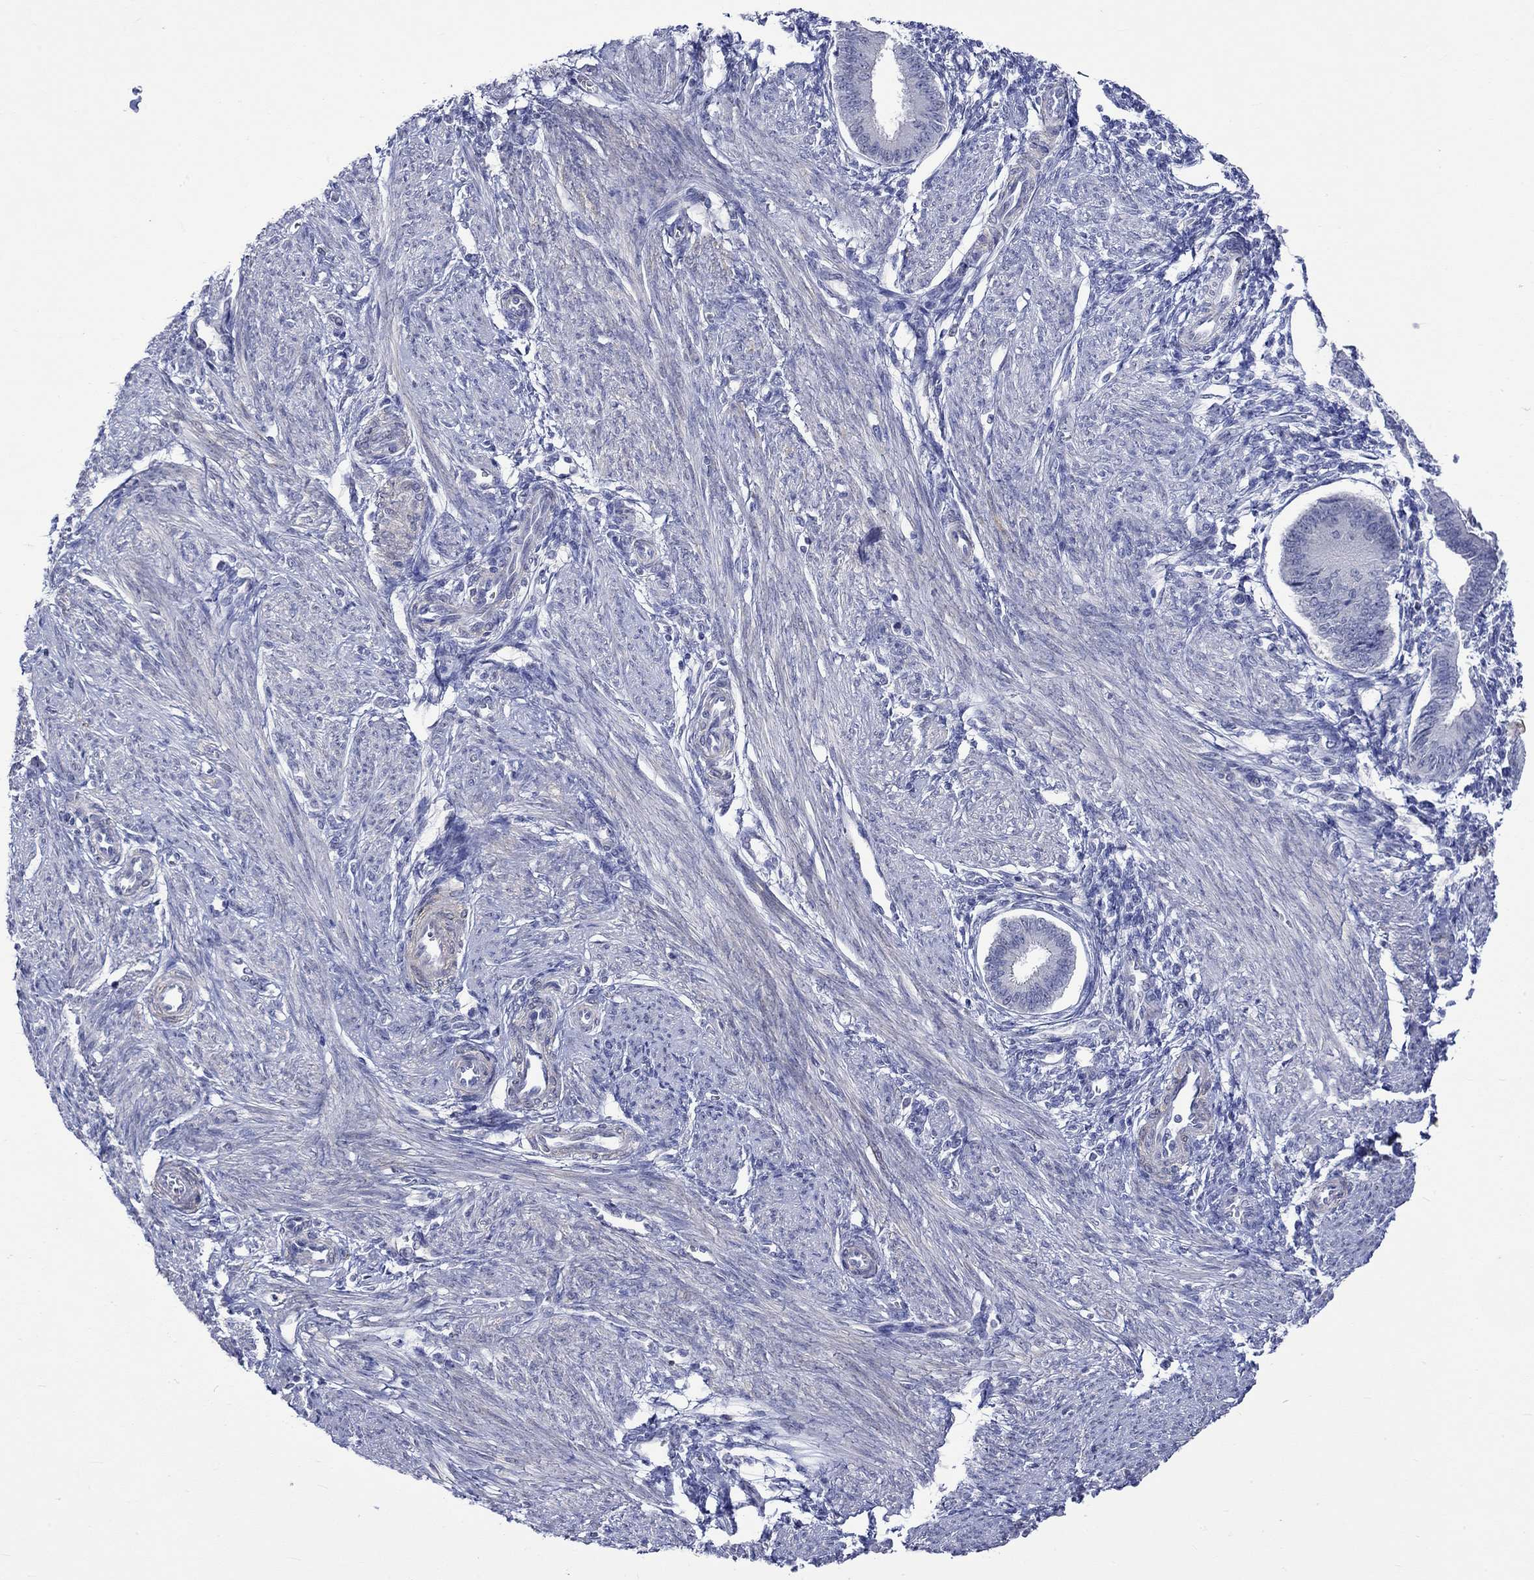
{"staining": {"intensity": "negative", "quantity": "none", "location": "none"}, "tissue": "endometrium", "cell_type": "Cells in endometrial stroma", "image_type": "normal", "snomed": [{"axis": "morphology", "description": "Normal tissue, NOS"}, {"axis": "topography", "description": "Endometrium"}], "caption": "This is a histopathology image of immunohistochemistry staining of benign endometrium, which shows no expression in cells in endometrial stroma.", "gene": "CRYAB", "patient": {"sex": "female", "age": 39}}